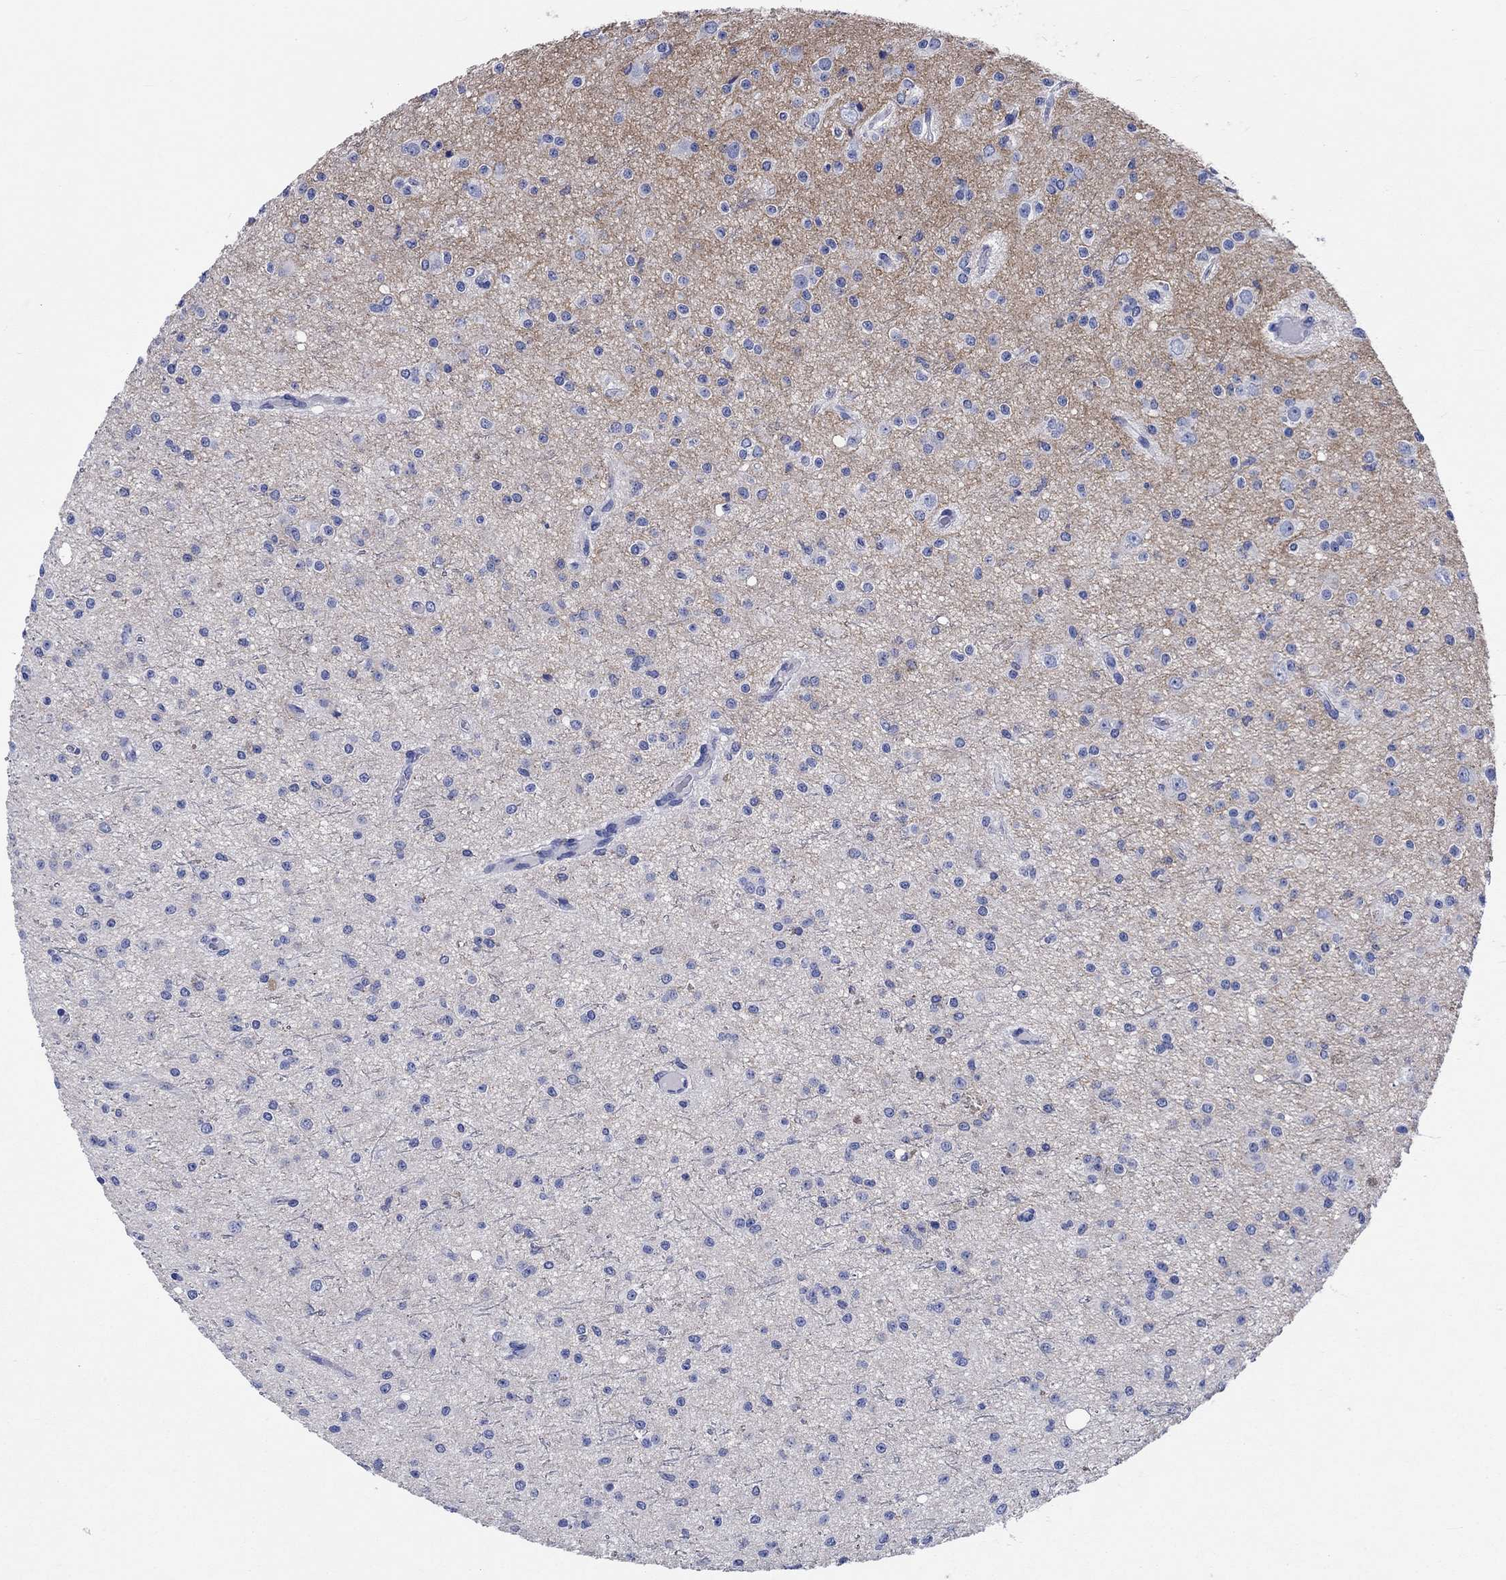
{"staining": {"intensity": "negative", "quantity": "none", "location": "none"}, "tissue": "glioma", "cell_type": "Tumor cells", "image_type": "cancer", "snomed": [{"axis": "morphology", "description": "Glioma, malignant, Low grade"}, {"axis": "topography", "description": "Brain"}], "caption": "Protein analysis of malignant glioma (low-grade) demonstrates no significant expression in tumor cells. (Brightfield microscopy of DAB IHC at high magnification).", "gene": "SHISA4", "patient": {"sex": "male", "age": 27}}